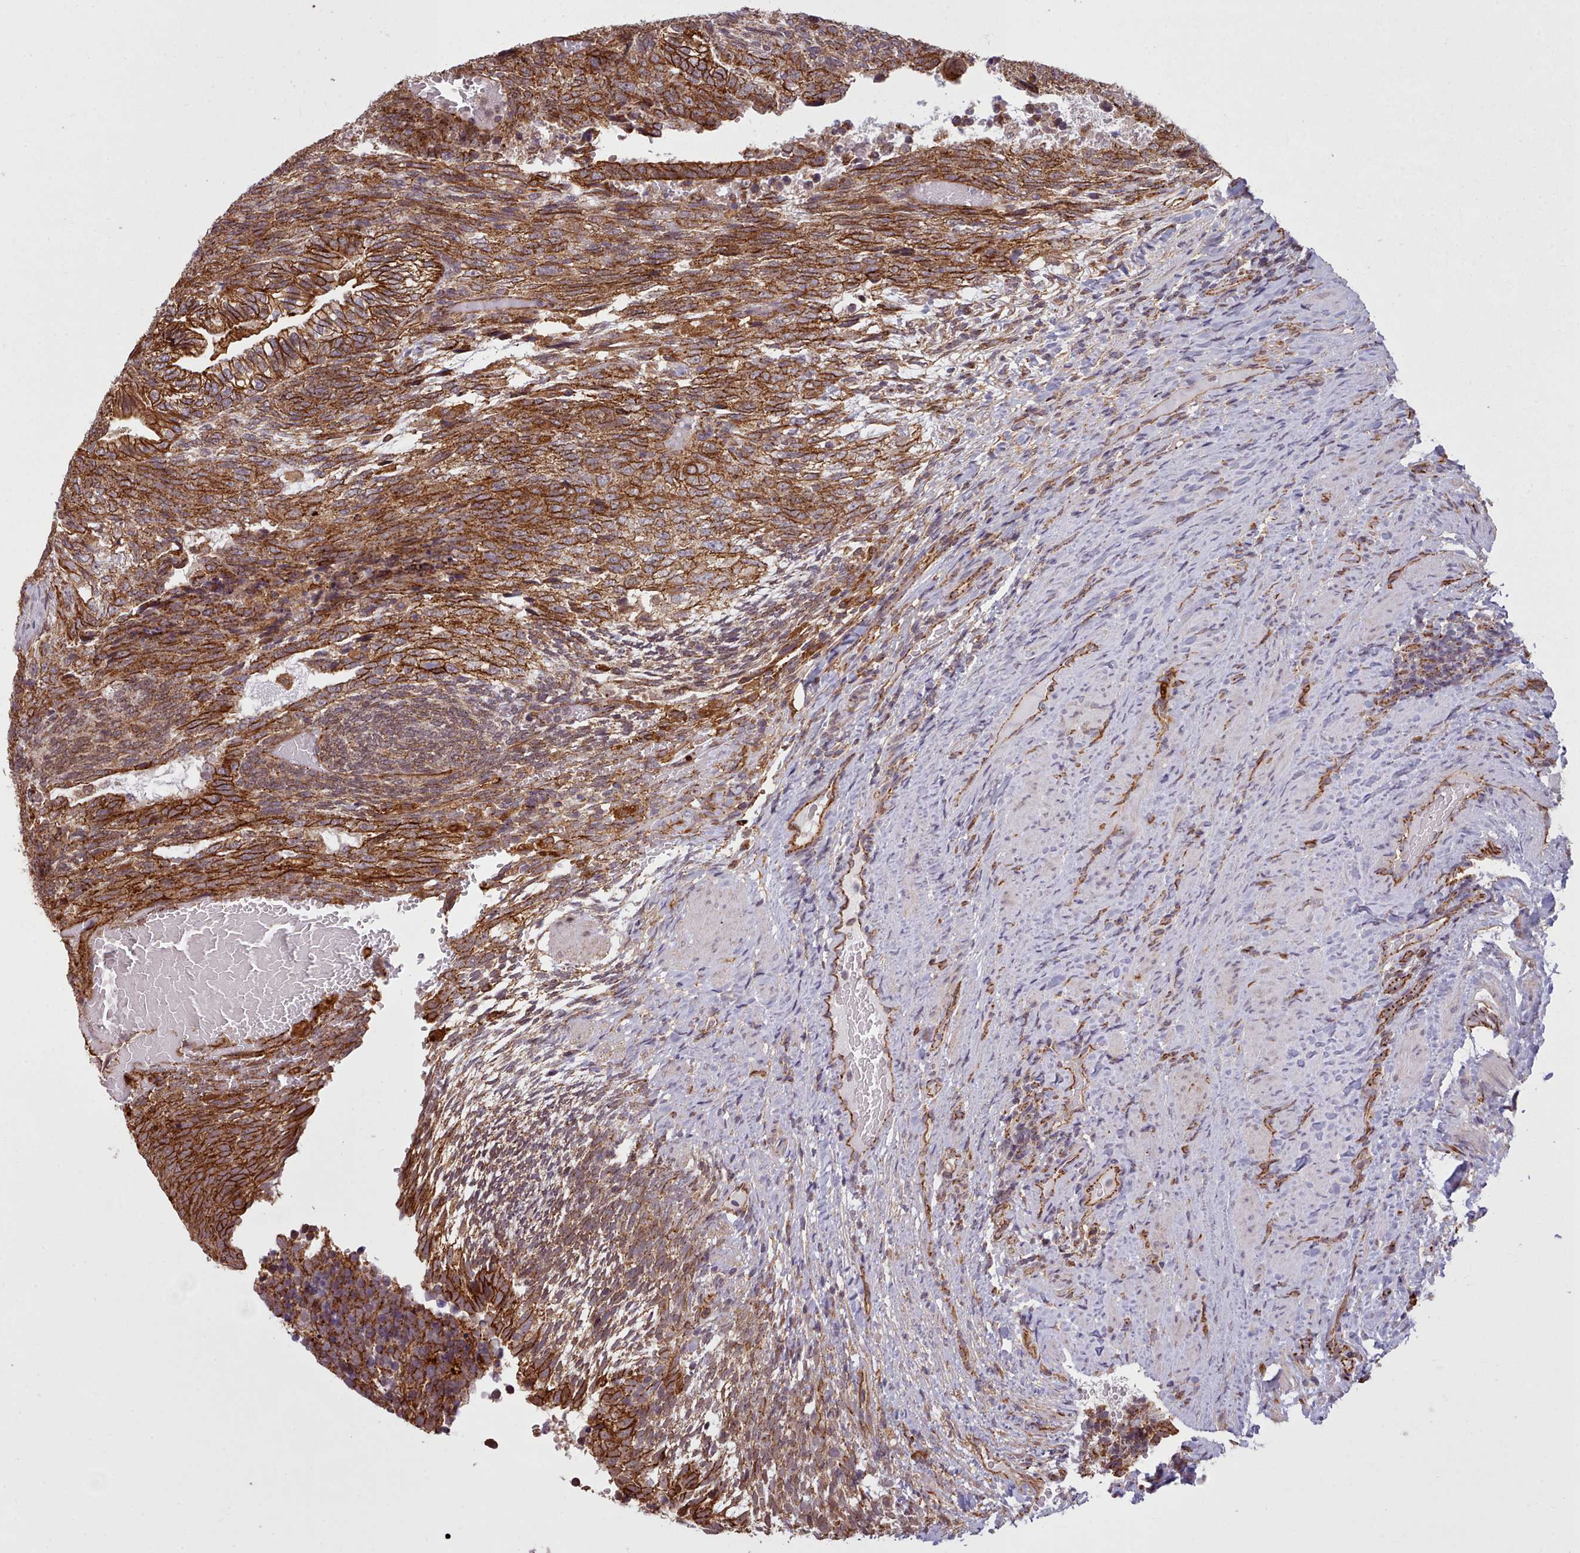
{"staining": {"intensity": "strong", "quantity": ">75%", "location": "cytoplasmic/membranous"}, "tissue": "testis cancer", "cell_type": "Tumor cells", "image_type": "cancer", "snomed": [{"axis": "morphology", "description": "Carcinoma, Embryonal, NOS"}, {"axis": "topography", "description": "Testis"}], "caption": "The micrograph demonstrates staining of testis cancer (embryonal carcinoma), revealing strong cytoplasmic/membranous protein staining (brown color) within tumor cells. (DAB IHC, brown staining for protein, blue staining for nuclei).", "gene": "MRPL46", "patient": {"sex": "male", "age": 23}}